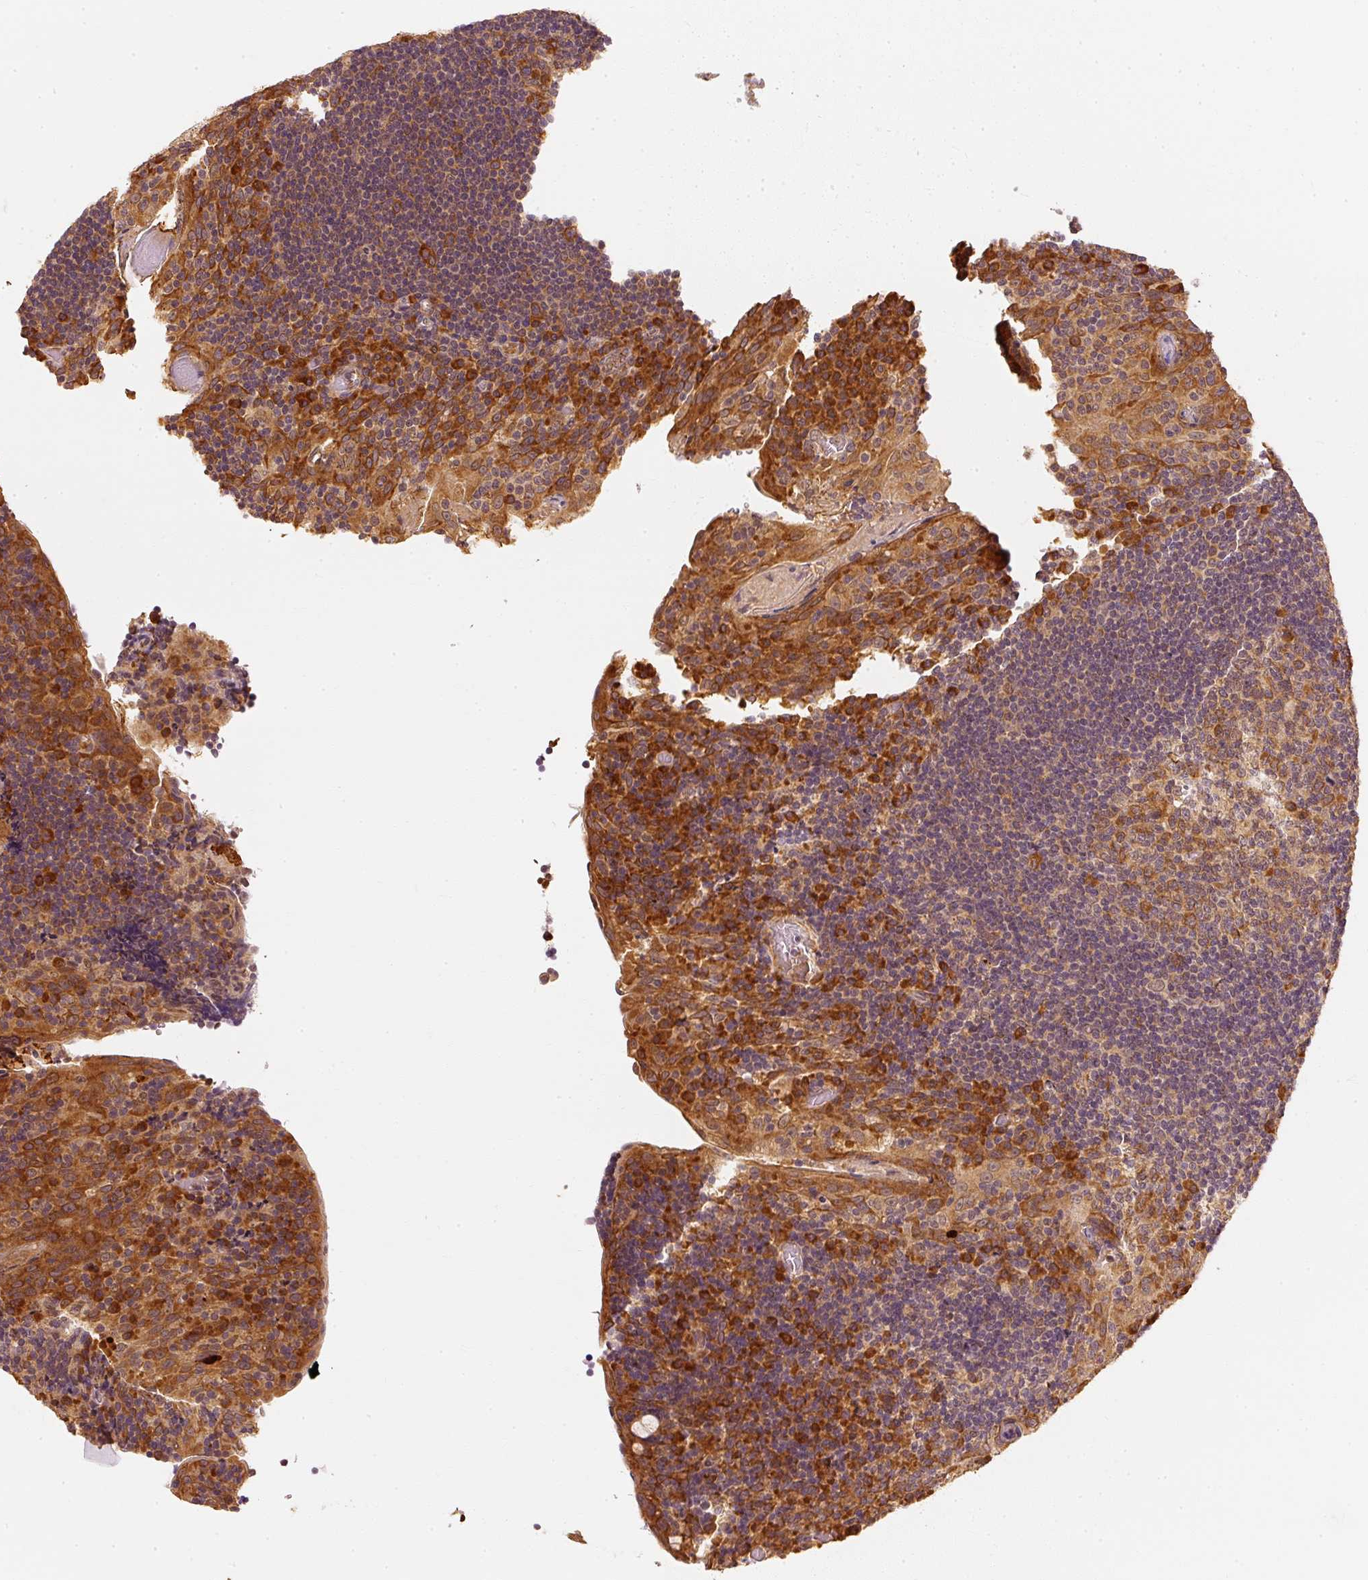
{"staining": {"intensity": "moderate", "quantity": ">75%", "location": "cytoplasmic/membranous"}, "tissue": "tonsil", "cell_type": "Germinal center cells", "image_type": "normal", "snomed": [{"axis": "morphology", "description": "Normal tissue, NOS"}, {"axis": "topography", "description": "Tonsil"}], "caption": "A brown stain labels moderate cytoplasmic/membranous positivity of a protein in germinal center cells of normal human tonsil.", "gene": "EEF1A1", "patient": {"sex": "male", "age": 17}}